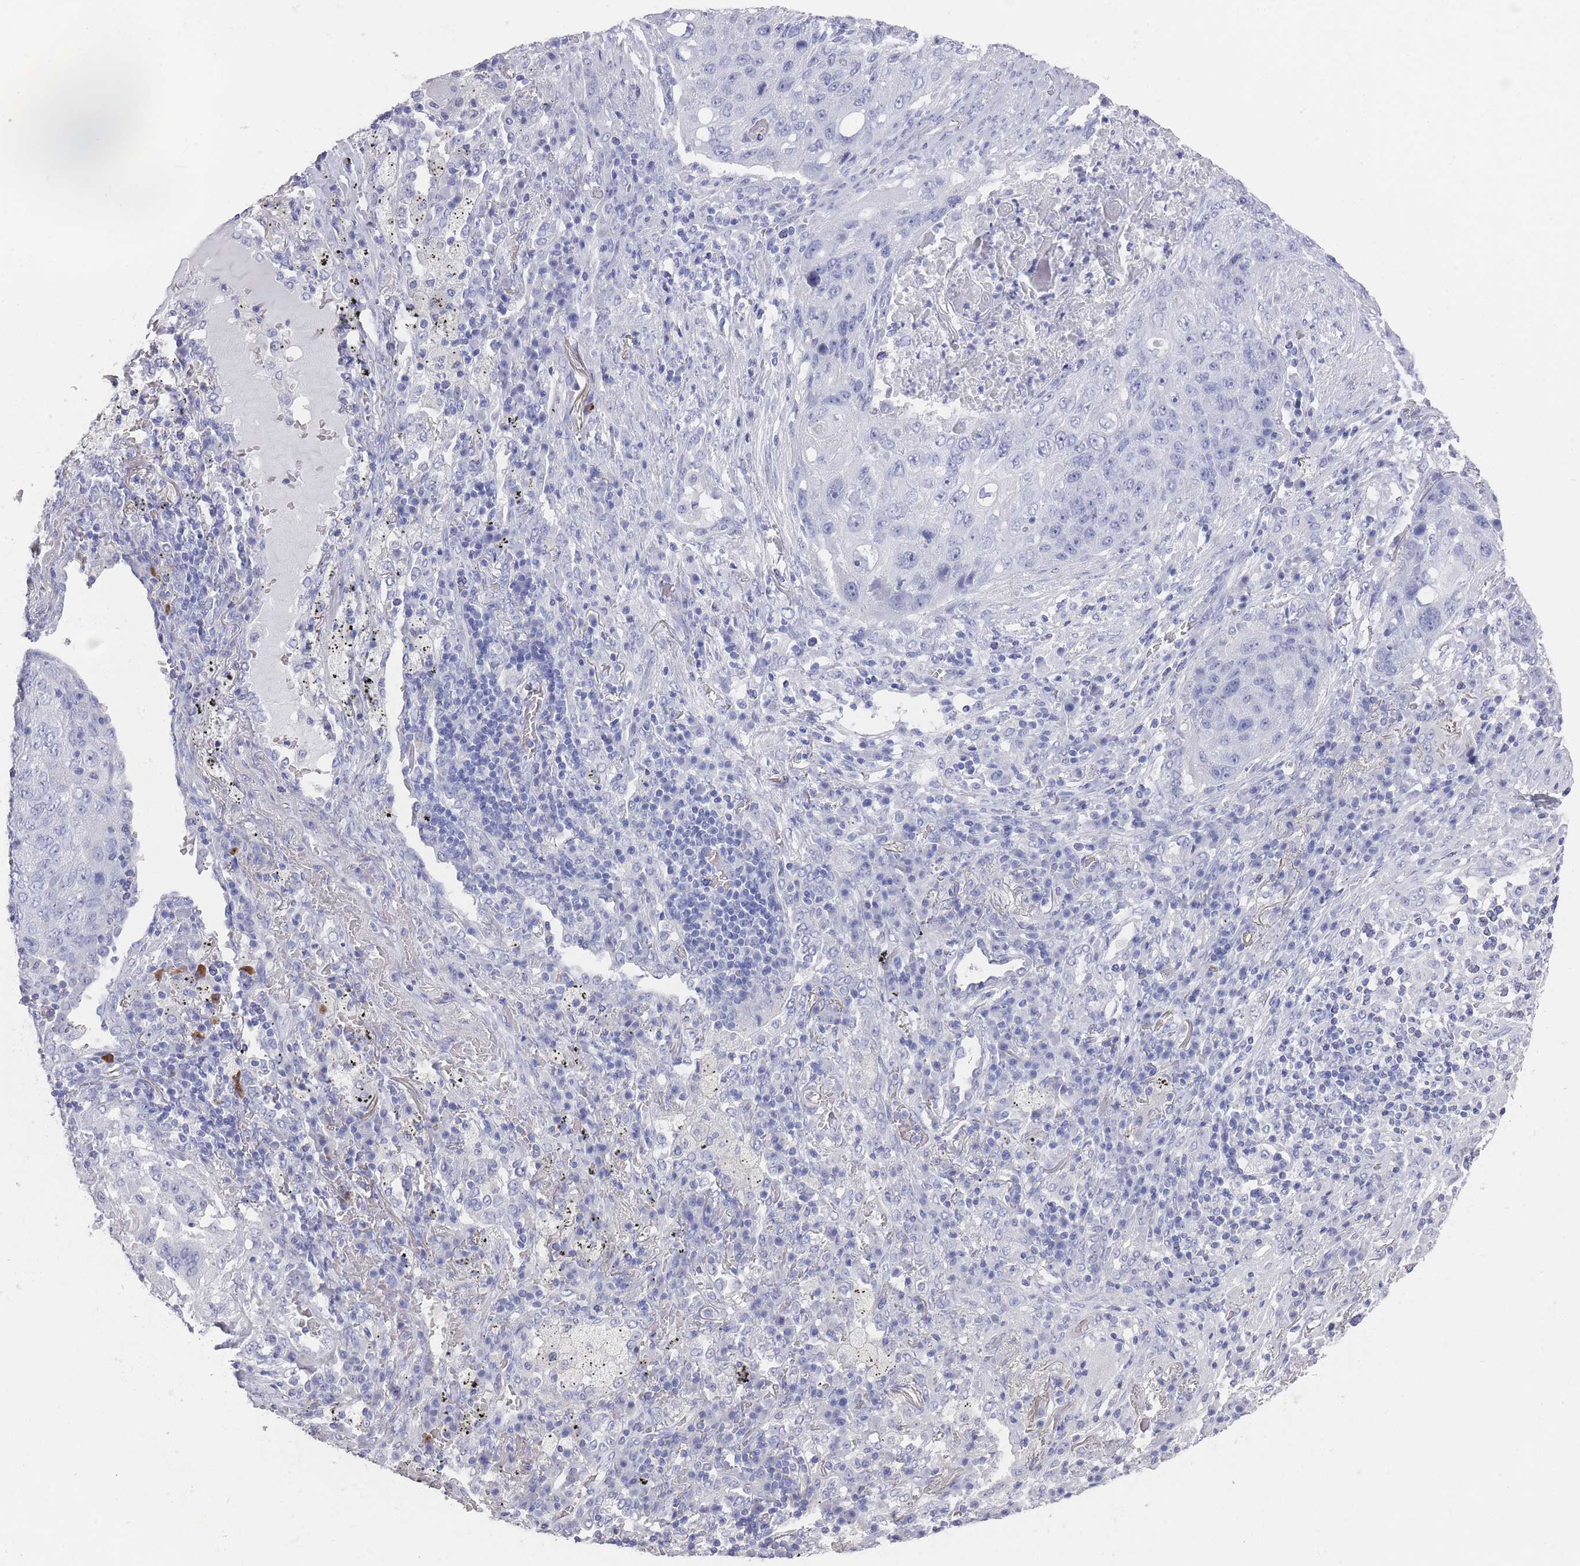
{"staining": {"intensity": "negative", "quantity": "none", "location": "none"}, "tissue": "lung cancer", "cell_type": "Tumor cells", "image_type": "cancer", "snomed": [{"axis": "morphology", "description": "Squamous cell carcinoma, NOS"}, {"axis": "topography", "description": "Lung"}], "caption": "Immunohistochemistry (IHC) of lung cancer reveals no positivity in tumor cells.", "gene": "RAB2B", "patient": {"sex": "female", "age": 63}}